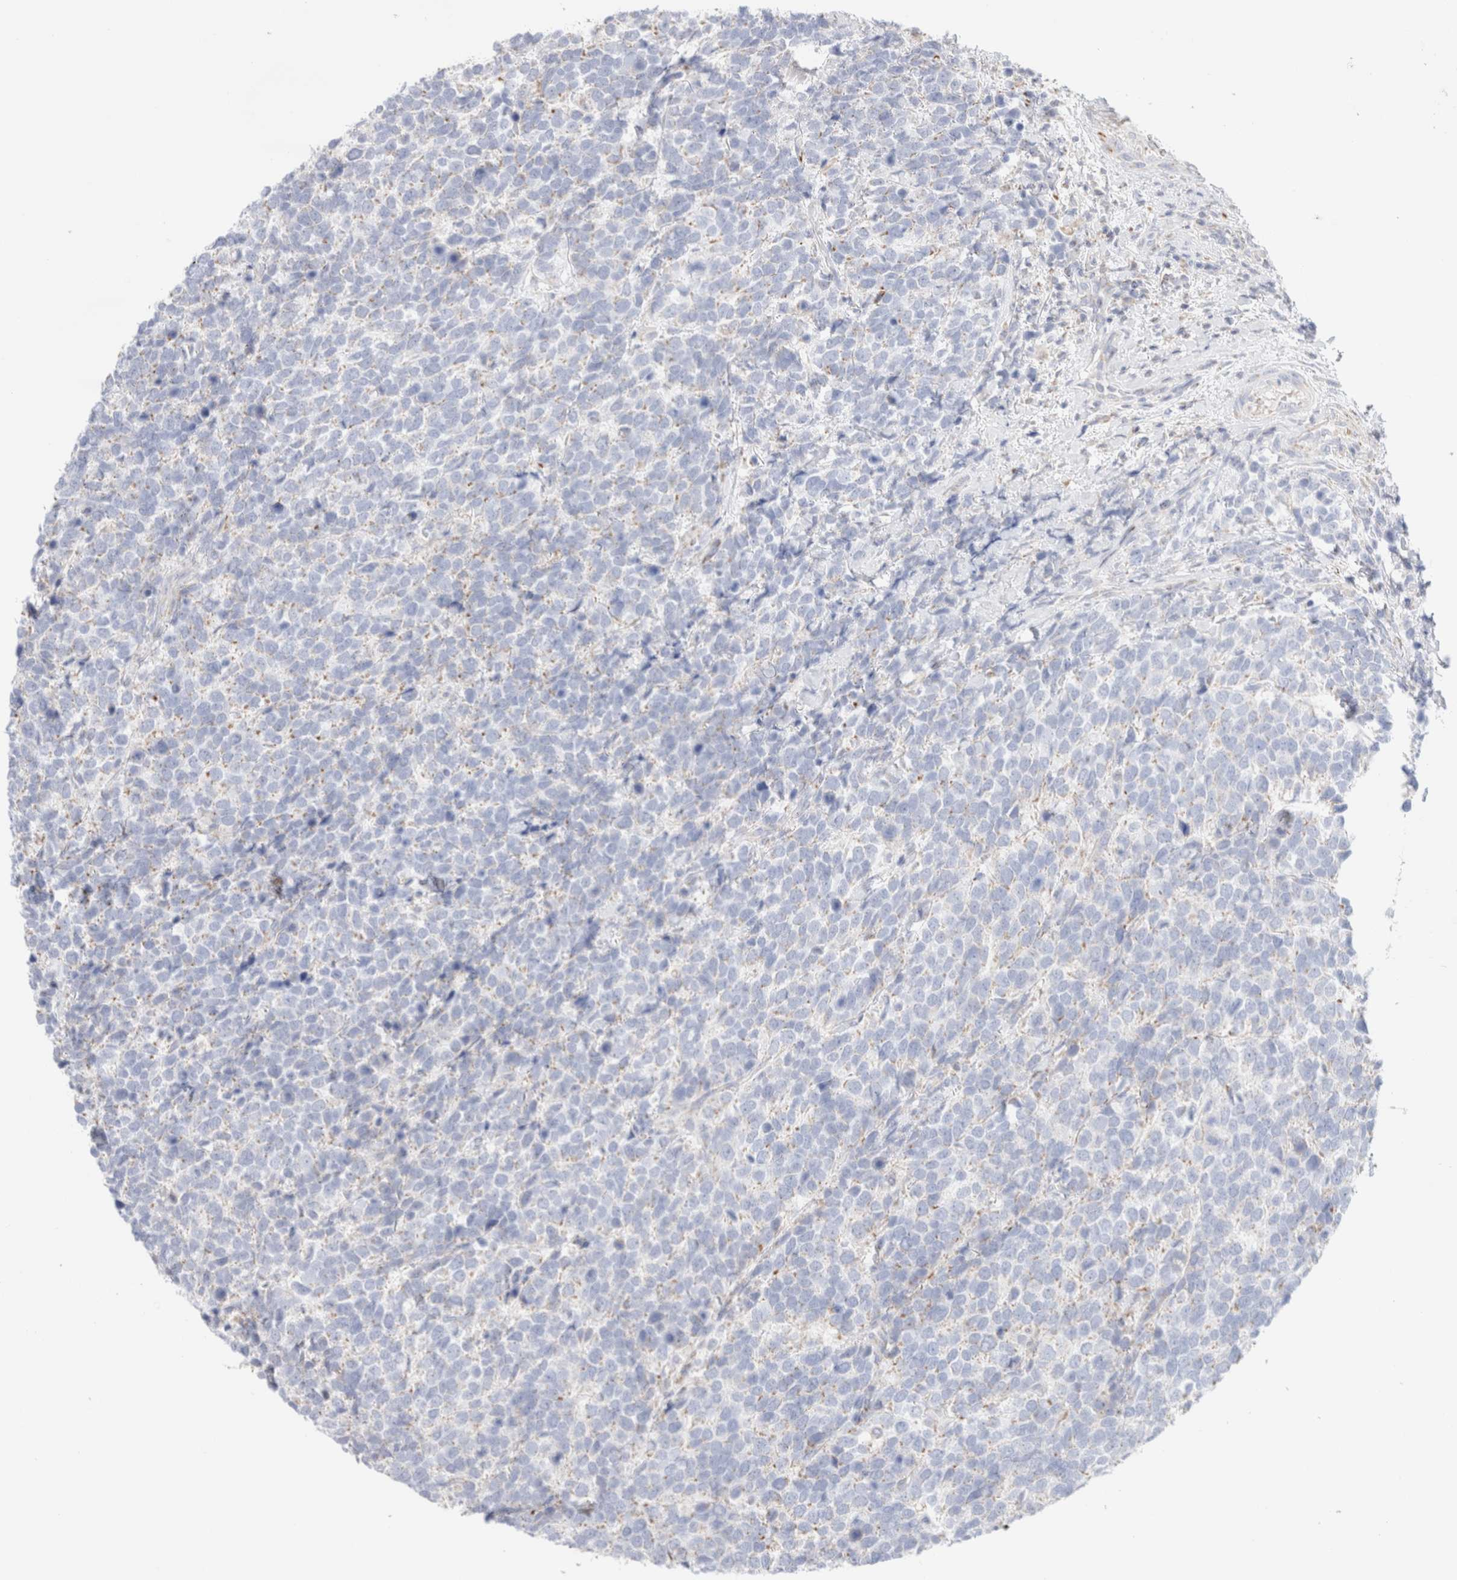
{"staining": {"intensity": "negative", "quantity": "none", "location": "none"}, "tissue": "urothelial cancer", "cell_type": "Tumor cells", "image_type": "cancer", "snomed": [{"axis": "morphology", "description": "Urothelial carcinoma, High grade"}, {"axis": "topography", "description": "Urinary bladder"}], "caption": "Human urothelial carcinoma (high-grade) stained for a protein using immunohistochemistry displays no staining in tumor cells.", "gene": "ATP6V1C1", "patient": {"sex": "female", "age": 82}}